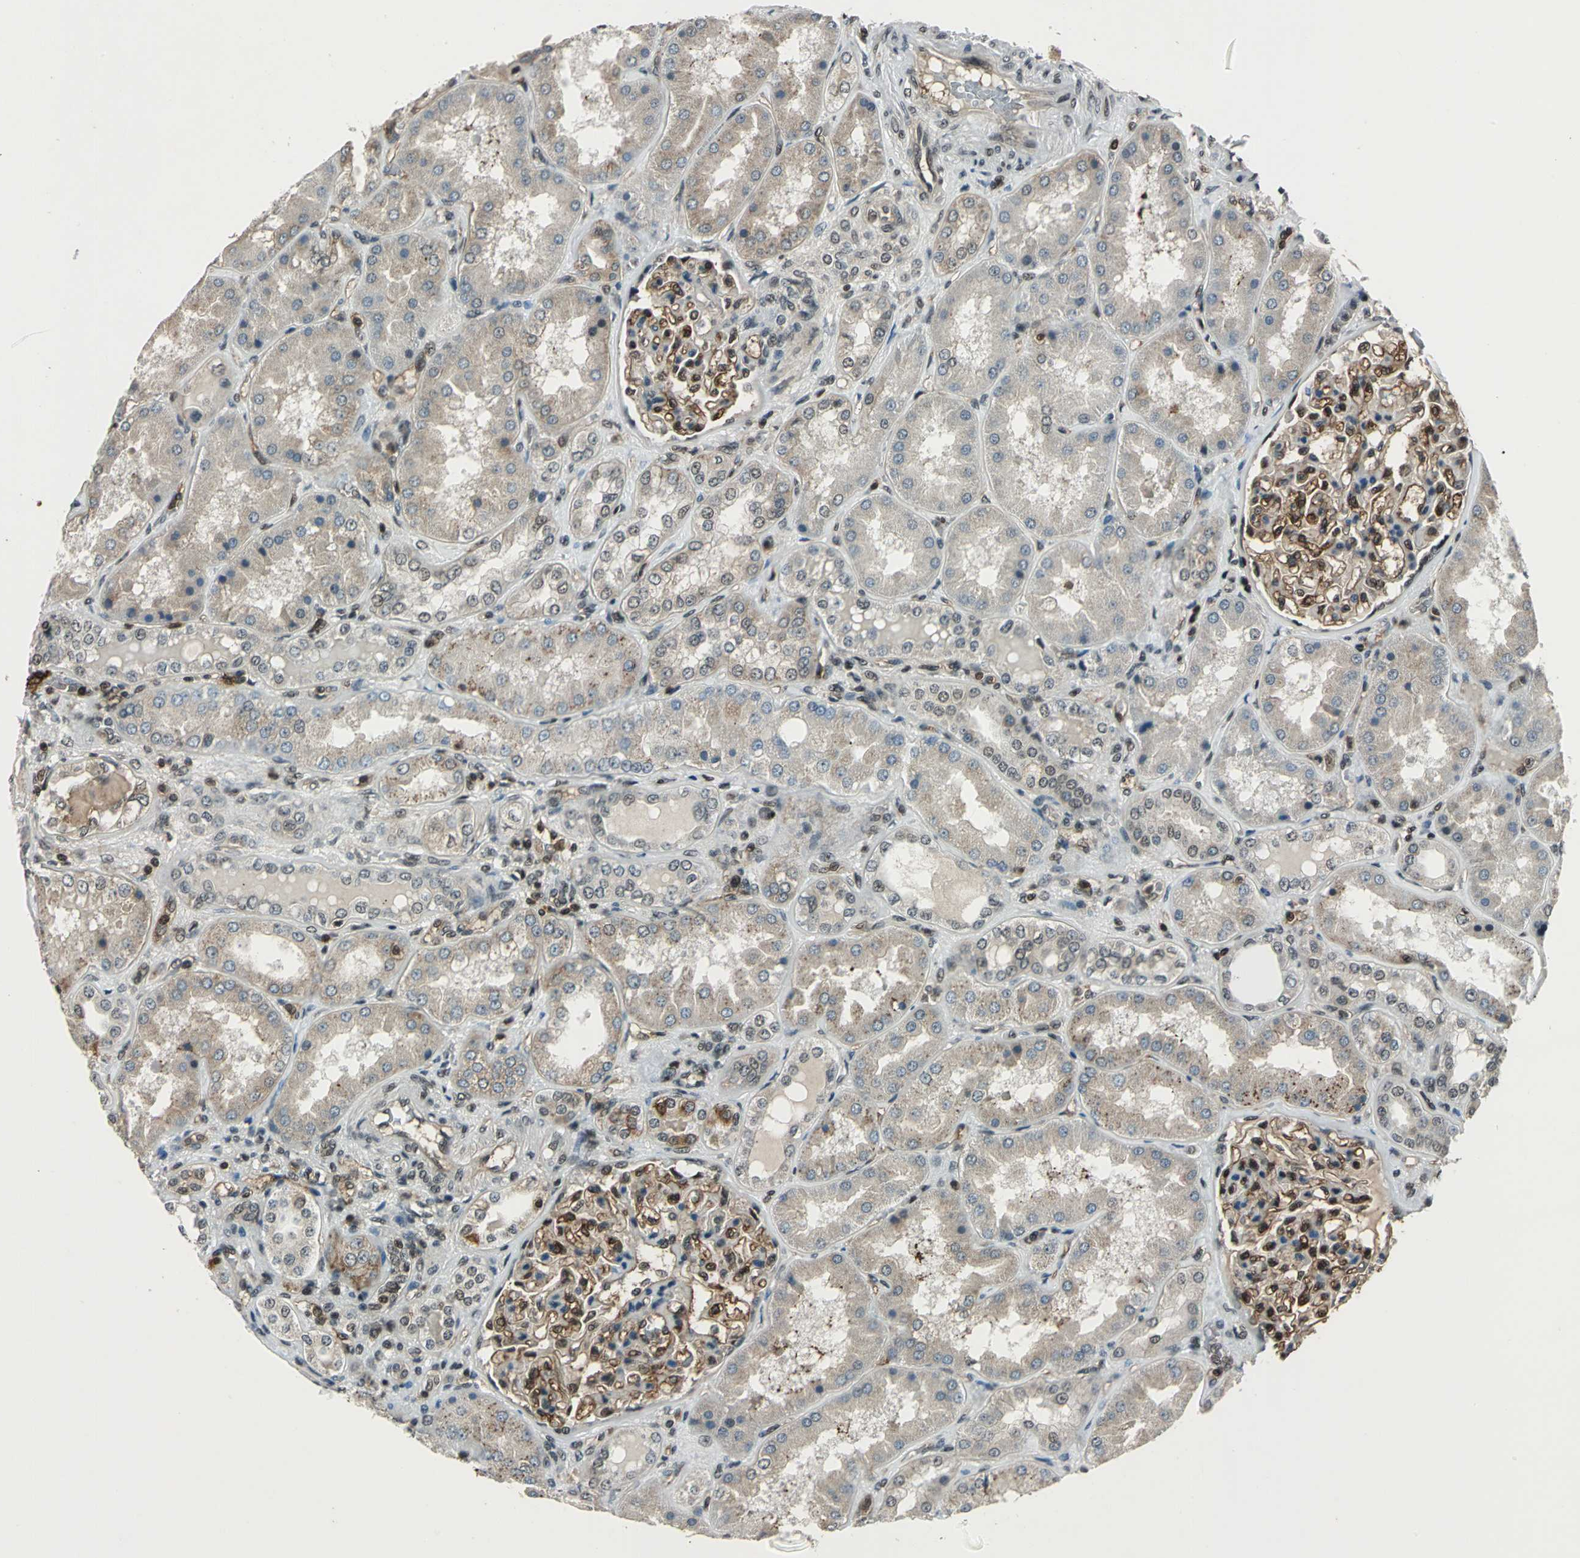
{"staining": {"intensity": "strong", "quantity": ">75%", "location": "cytoplasmic/membranous,nuclear"}, "tissue": "kidney", "cell_type": "Cells in glomeruli", "image_type": "normal", "snomed": [{"axis": "morphology", "description": "Normal tissue, NOS"}, {"axis": "topography", "description": "Kidney"}], "caption": "IHC (DAB (3,3'-diaminobenzidine)) staining of normal kidney demonstrates strong cytoplasmic/membranous,nuclear protein staining in approximately >75% of cells in glomeruli. (DAB IHC, brown staining for protein, blue staining for nuclei).", "gene": "NR2C2", "patient": {"sex": "female", "age": 56}}